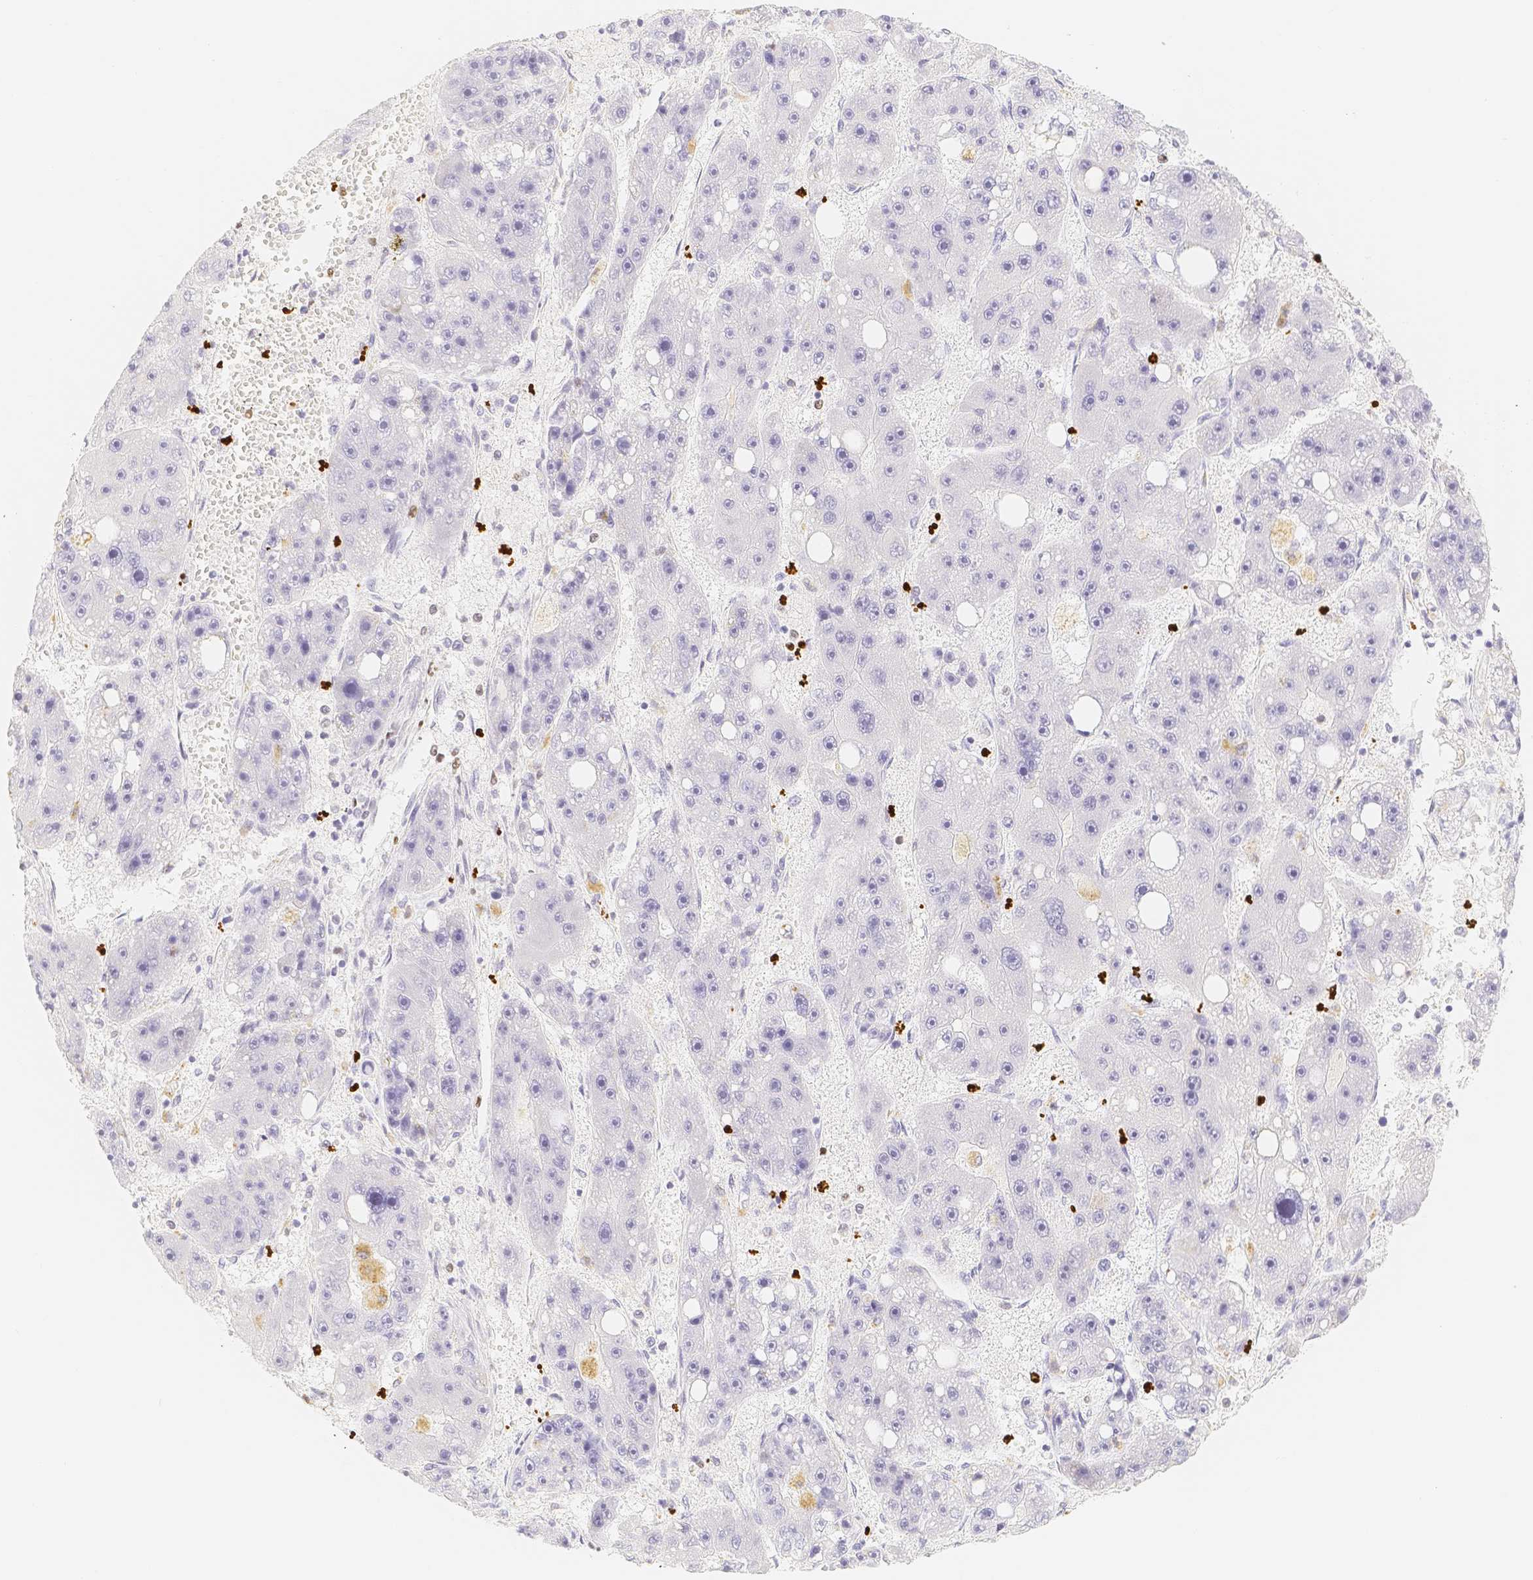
{"staining": {"intensity": "negative", "quantity": "none", "location": "none"}, "tissue": "liver cancer", "cell_type": "Tumor cells", "image_type": "cancer", "snomed": [{"axis": "morphology", "description": "Carcinoma, Hepatocellular, NOS"}, {"axis": "topography", "description": "Liver"}], "caption": "High magnification brightfield microscopy of liver cancer stained with DAB (3,3'-diaminobenzidine) (brown) and counterstained with hematoxylin (blue): tumor cells show no significant positivity.", "gene": "PADI4", "patient": {"sex": "female", "age": 61}}